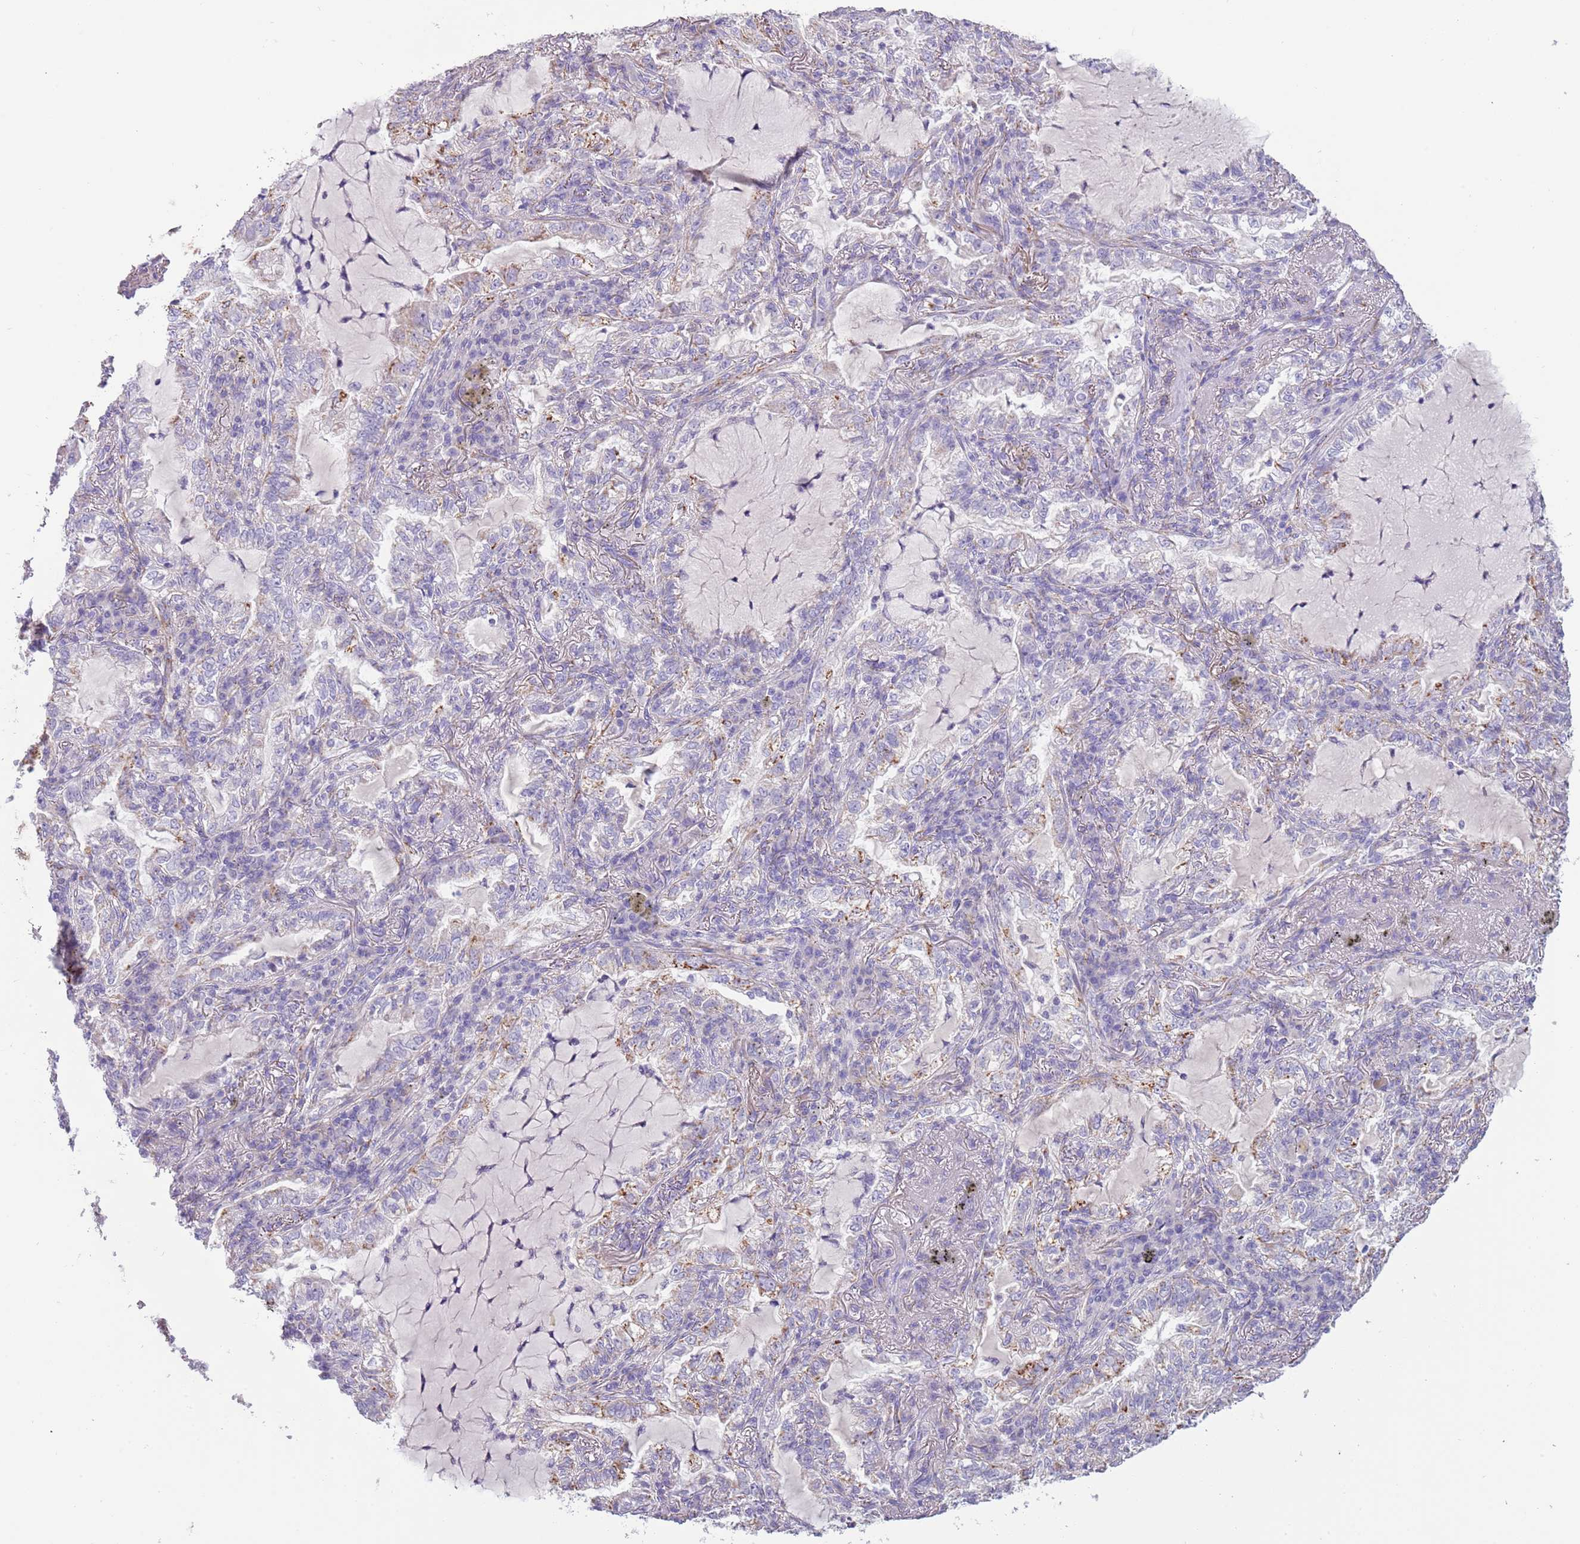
{"staining": {"intensity": "weak", "quantity": "<25%", "location": "cytoplasmic/membranous"}, "tissue": "lung cancer", "cell_type": "Tumor cells", "image_type": "cancer", "snomed": [{"axis": "morphology", "description": "Adenocarcinoma, NOS"}, {"axis": "topography", "description": "Lung"}], "caption": "This is a image of immunohistochemistry staining of lung cancer, which shows no staining in tumor cells. (Immunohistochemistry, brightfield microscopy, high magnification).", "gene": "RNF222", "patient": {"sex": "female", "age": 73}}